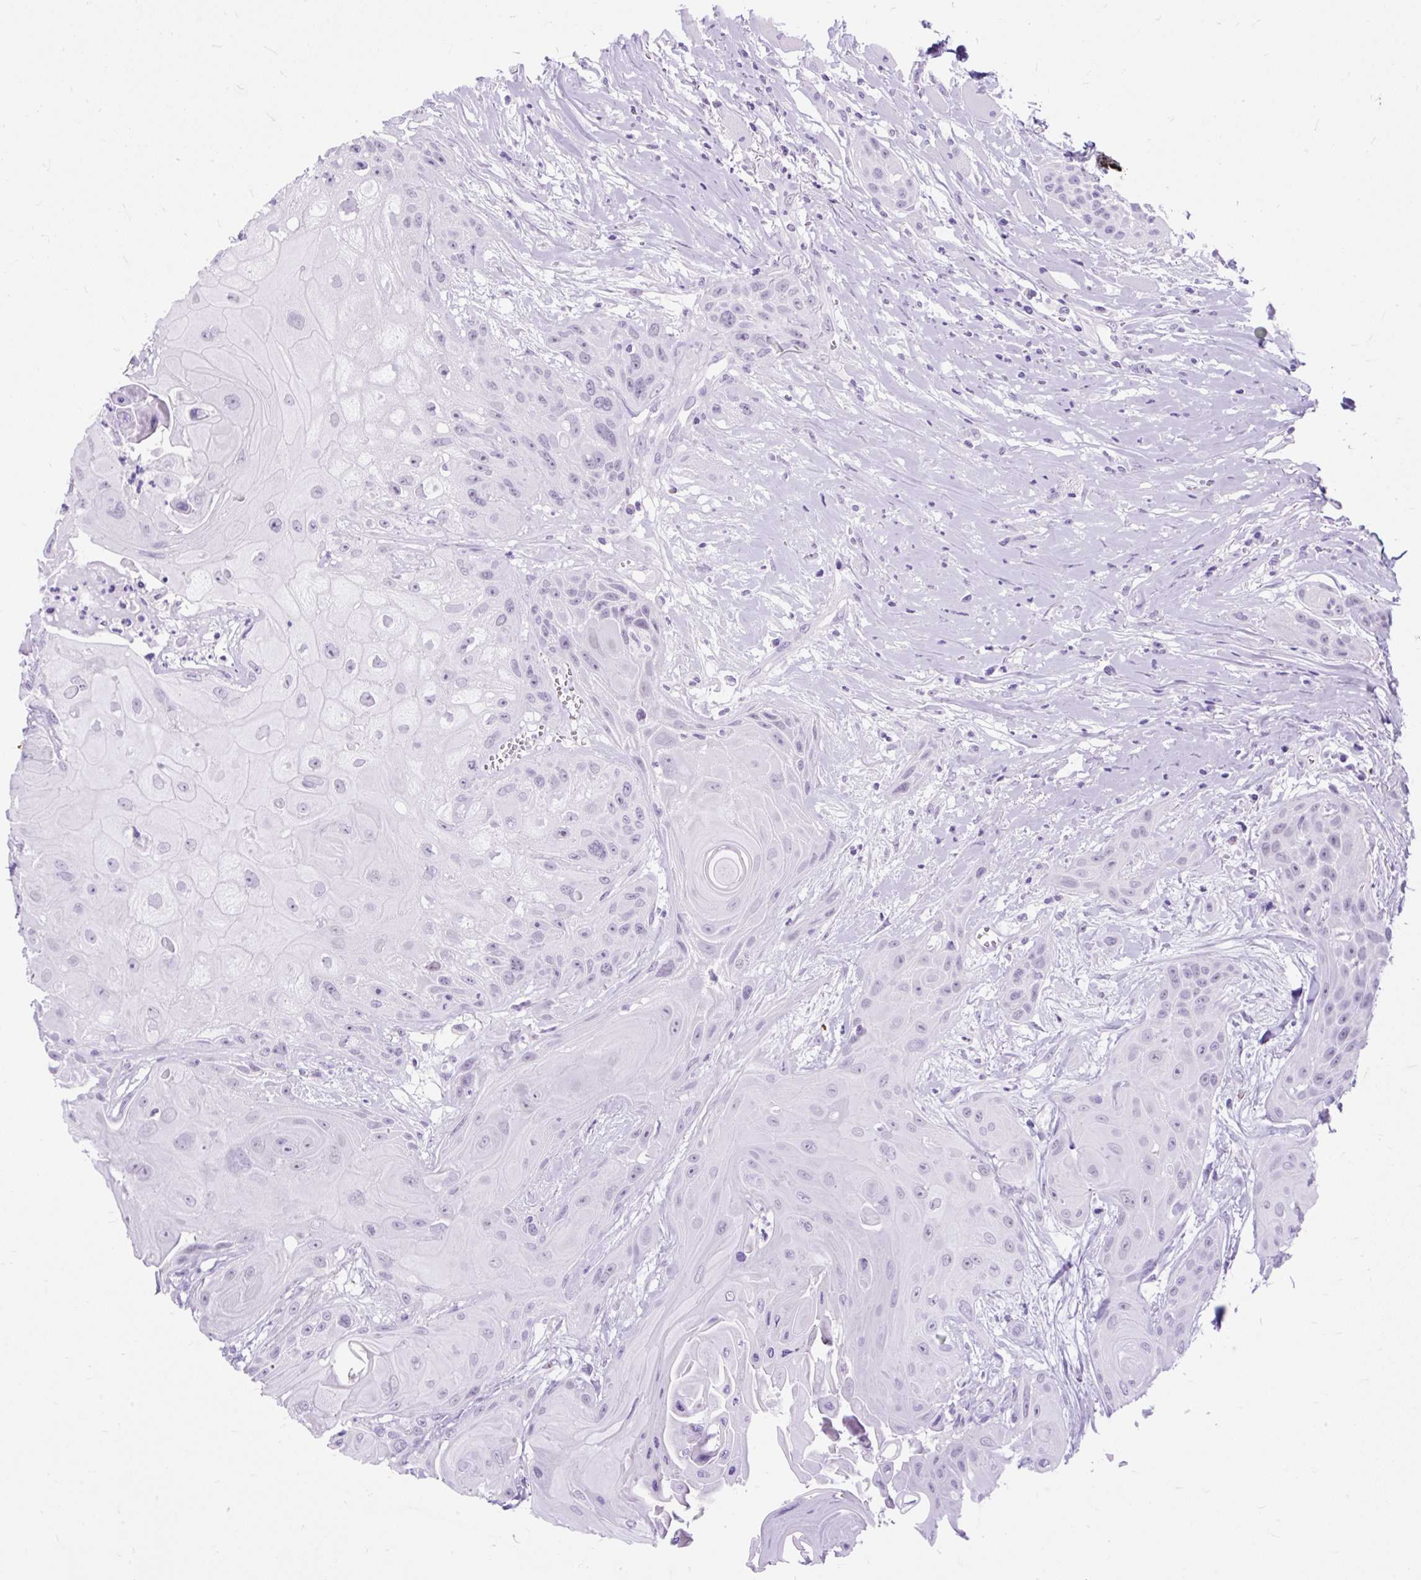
{"staining": {"intensity": "negative", "quantity": "none", "location": "none"}, "tissue": "head and neck cancer", "cell_type": "Tumor cells", "image_type": "cancer", "snomed": [{"axis": "morphology", "description": "Squamous cell carcinoma, NOS"}, {"axis": "topography", "description": "Head-Neck"}], "caption": "This is an immunohistochemistry (IHC) image of human squamous cell carcinoma (head and neck). There is no staining in tumor cells.", "gene": "SCGB1A1", "patient": {"sex": "female", "age": 73}}